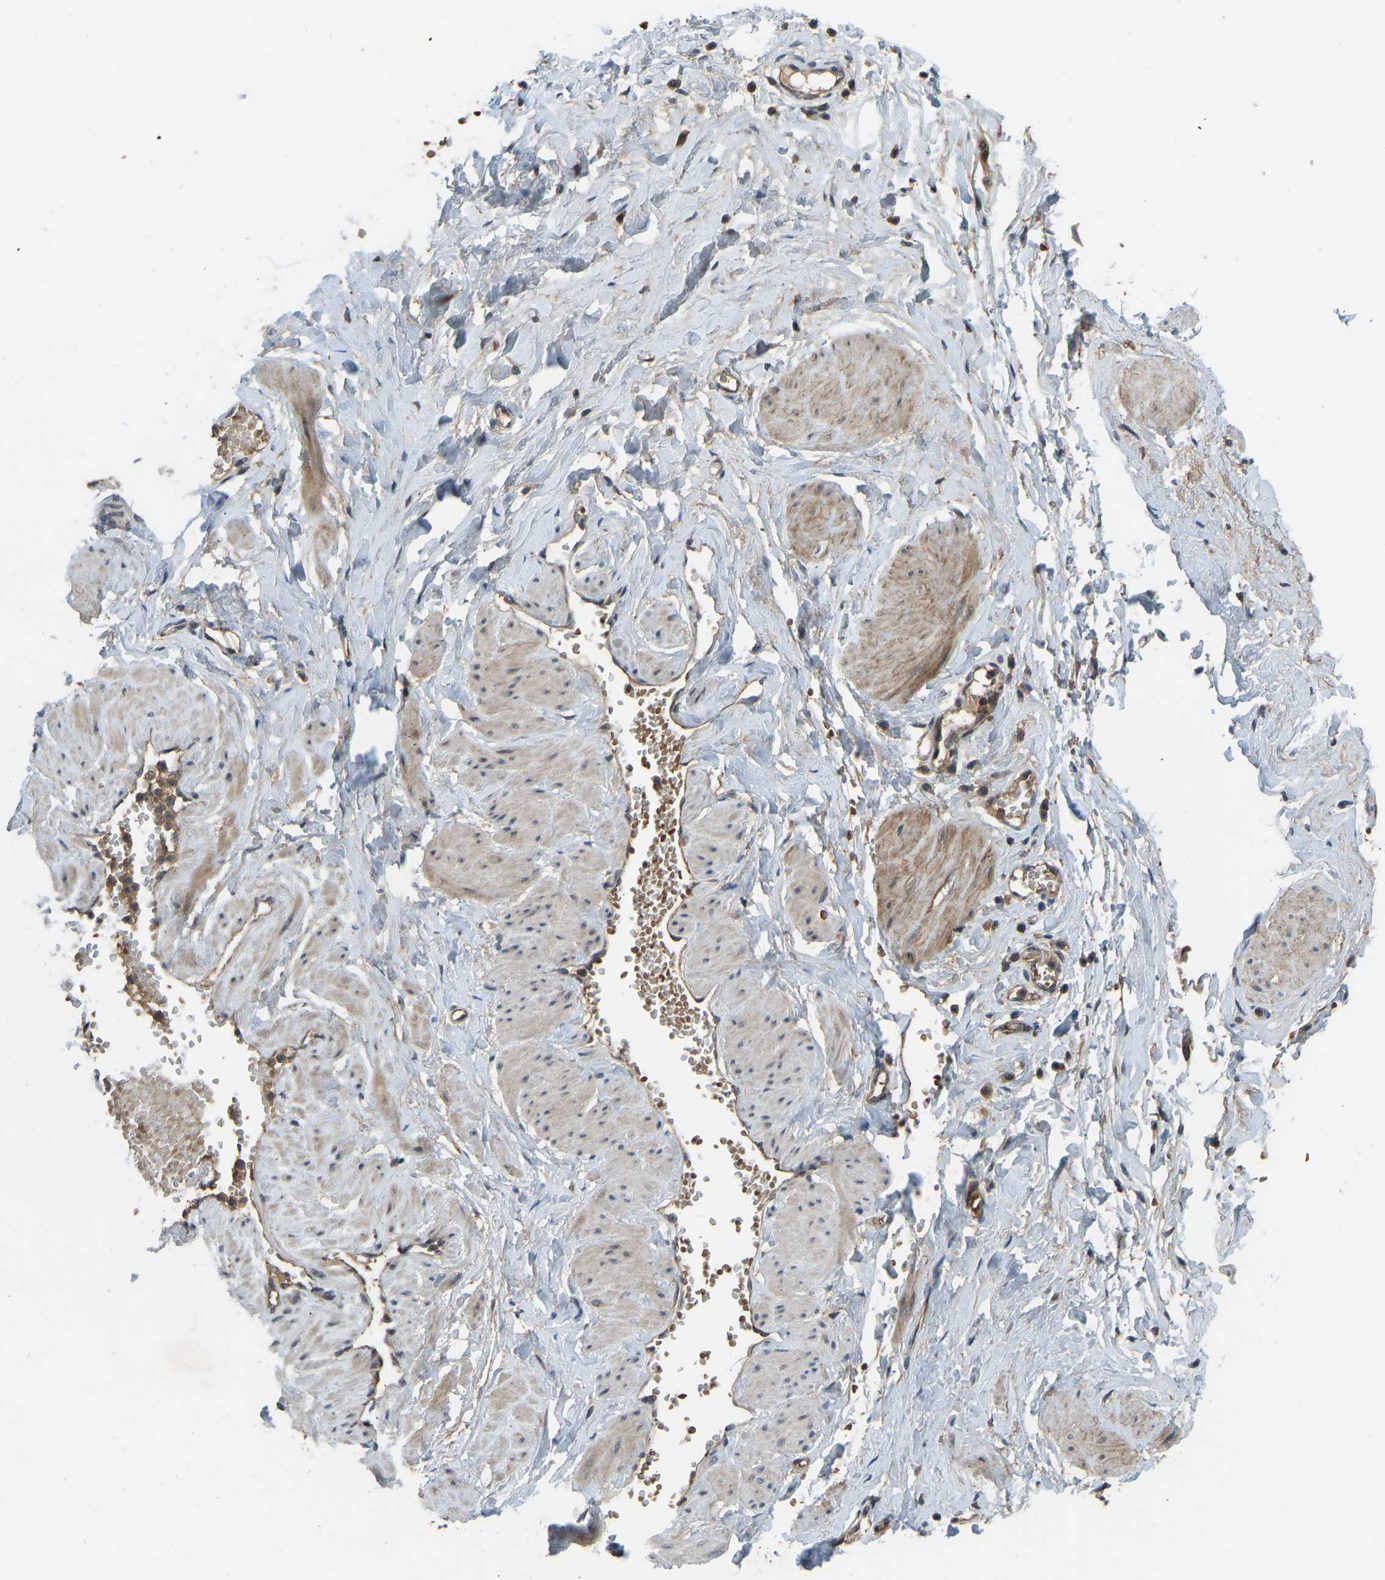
{"staining": {"intensity": "weak", "quantity": ">75%", "location": "cytoplasmic/membranous"}, "tissue": "adipose tissue", "cell_type": "Adipocytes", "image_type": "normal", "snomed": [{"axis": "morphology", "description": "Normal tissue, NOS"}, {"axis": "topography", "description": "Soft tissue"}, {"axis": "topography", "description": "Vascular tissue"}], "caption": "Human adipose tissue stained with a brown dye displays weak cytoplasmic/membranous positive staining in approximately >75% of adipocytes.", "gene": "ZNF71", "patient": {"sex": "female", "age": 35}}